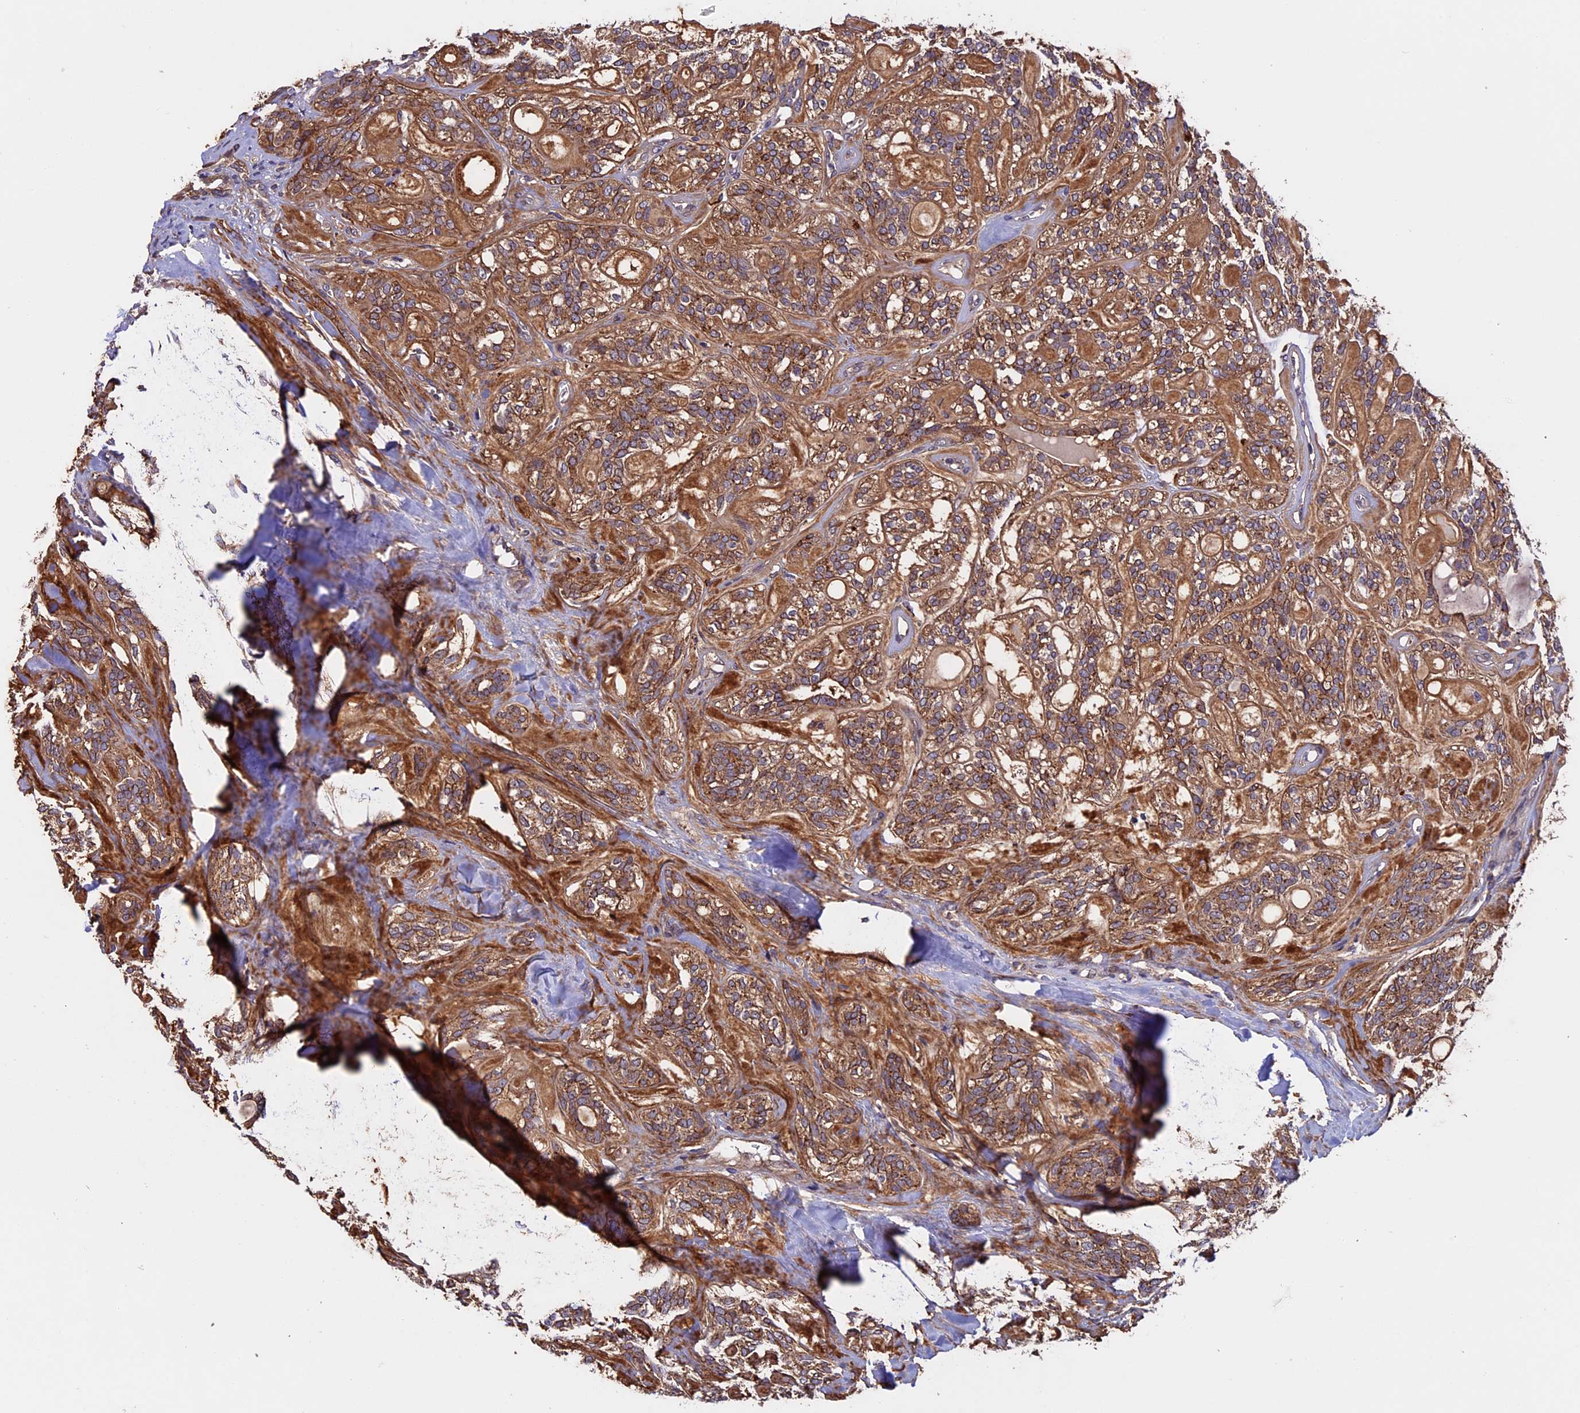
{"staining": {"intensity": "moderate", "quantity": ">75%", "location": "cytoplasmic/membranous"}, "tissue": "head and neck cancer", "cell_type": "Tumor cells", "image_type": "cancer", "snomed": [{"axis": "morphology", "description": "Adenocarcinoma, NOS"}, {"axis": "topography", "description": "Head-Neck"}], "caption": "Brown immunohistochemical staining in head and neck adenocarcinoma shows moderate cytoplasmic/membranous positivity in approximately >75% of tumor cells. Using DAB (3,3'-diaminobenzidine) (brown) and hematoxylin (blue) stains, captured at high magnification using brightfield microscopy.", "gene": "SLC9A5", "patient": {"sex": "male", "age": 66}}